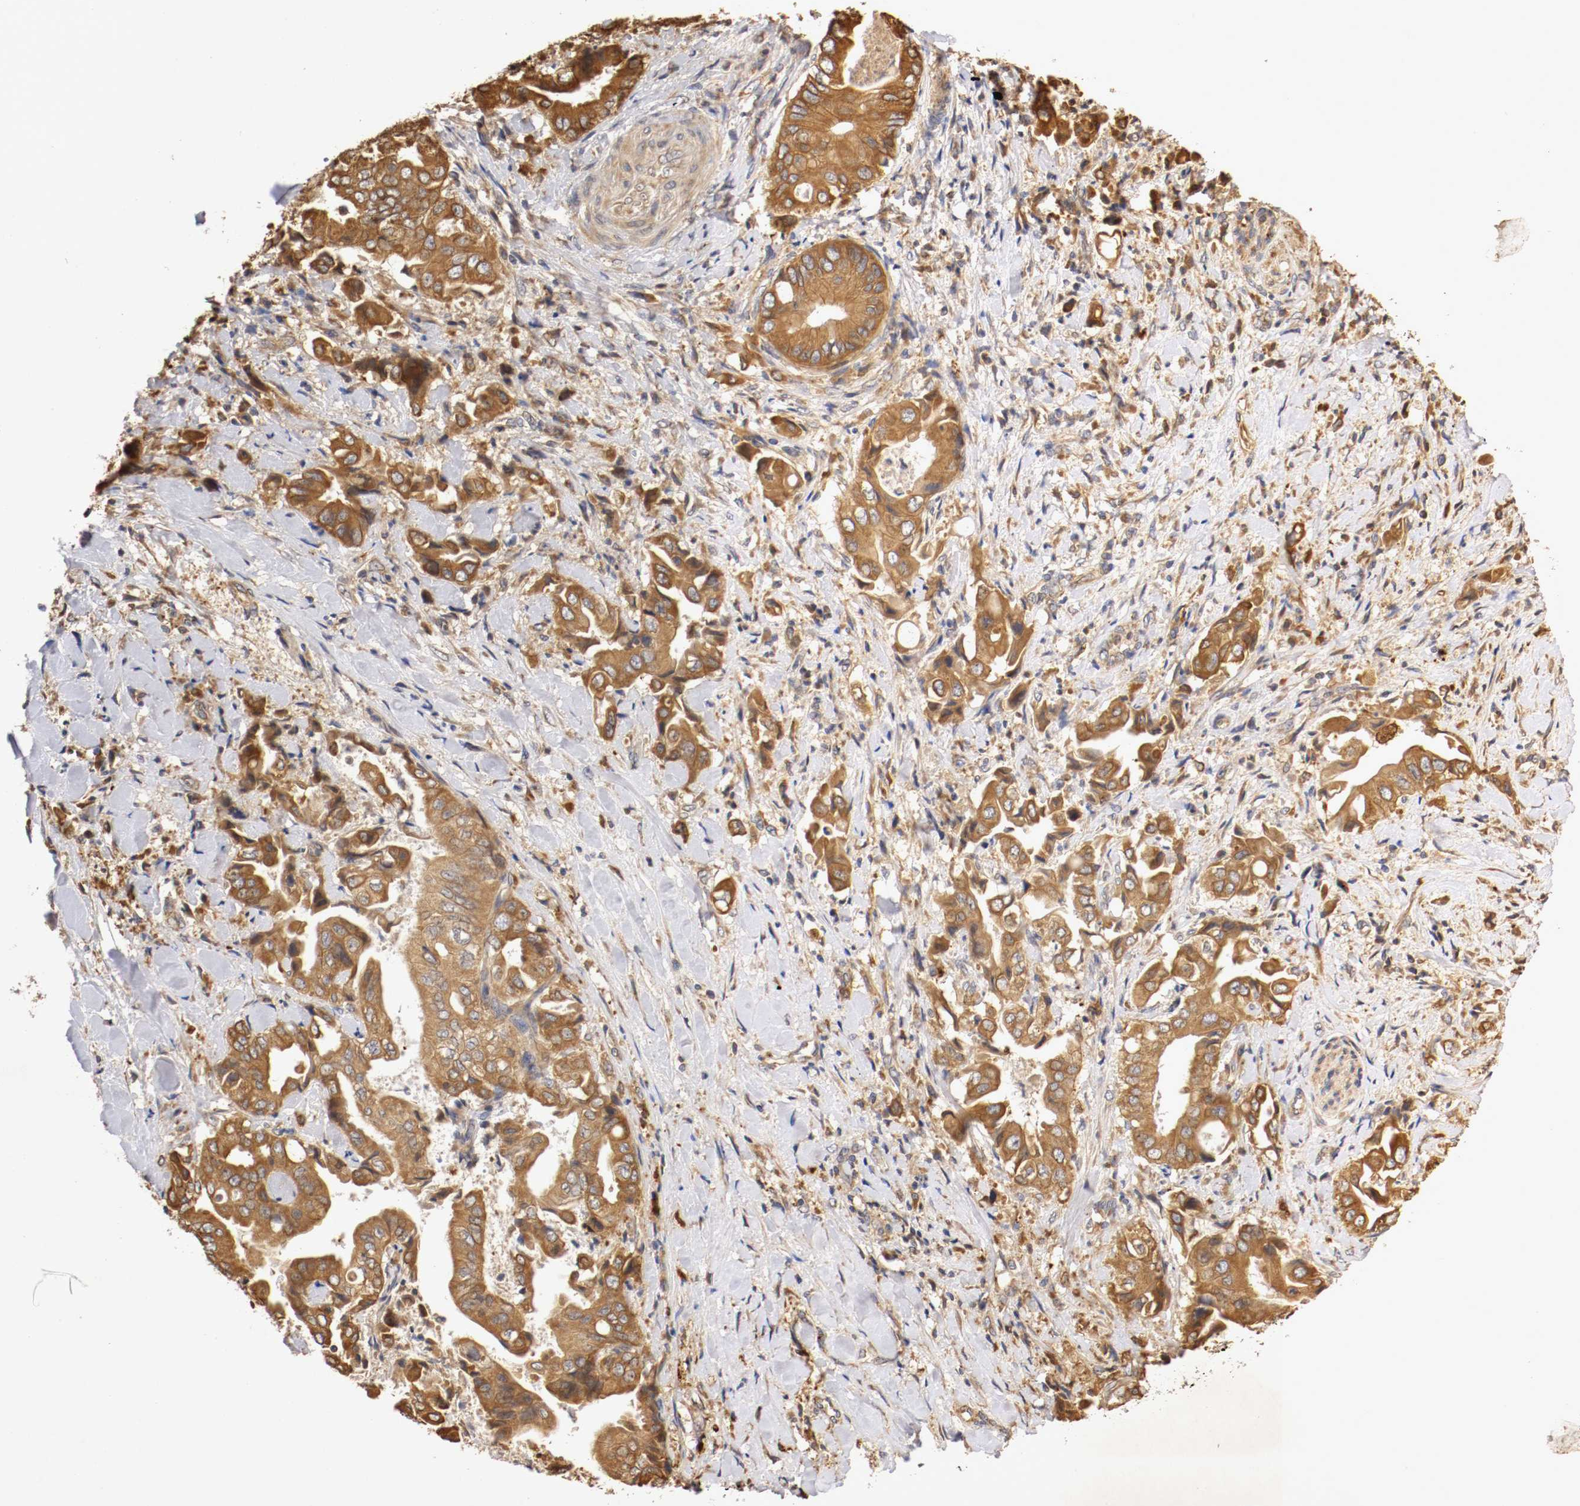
{"staining": {"intensity": "strong", "quantity": ">75%", "location": "cytoplasmic/membranous"}, "tissue": "liver cancer", "cell_type": "Tumor cells", "image_type": "cancer", "snomed": [{"axis": "morphology", "description": "Cholangiocarcinoma"}, {"axis": "topography", "description": "Liver"}], "caption": "Protein staining exhibits strong cytoplasmic/membranous expression in approximately >75% of tumor cells in cholangiocarcinoma (liver). (IHC, brightfield microscopy, high magnification).", "gene": "VEZT", "patient": {"sex": "male", "age": 58}}